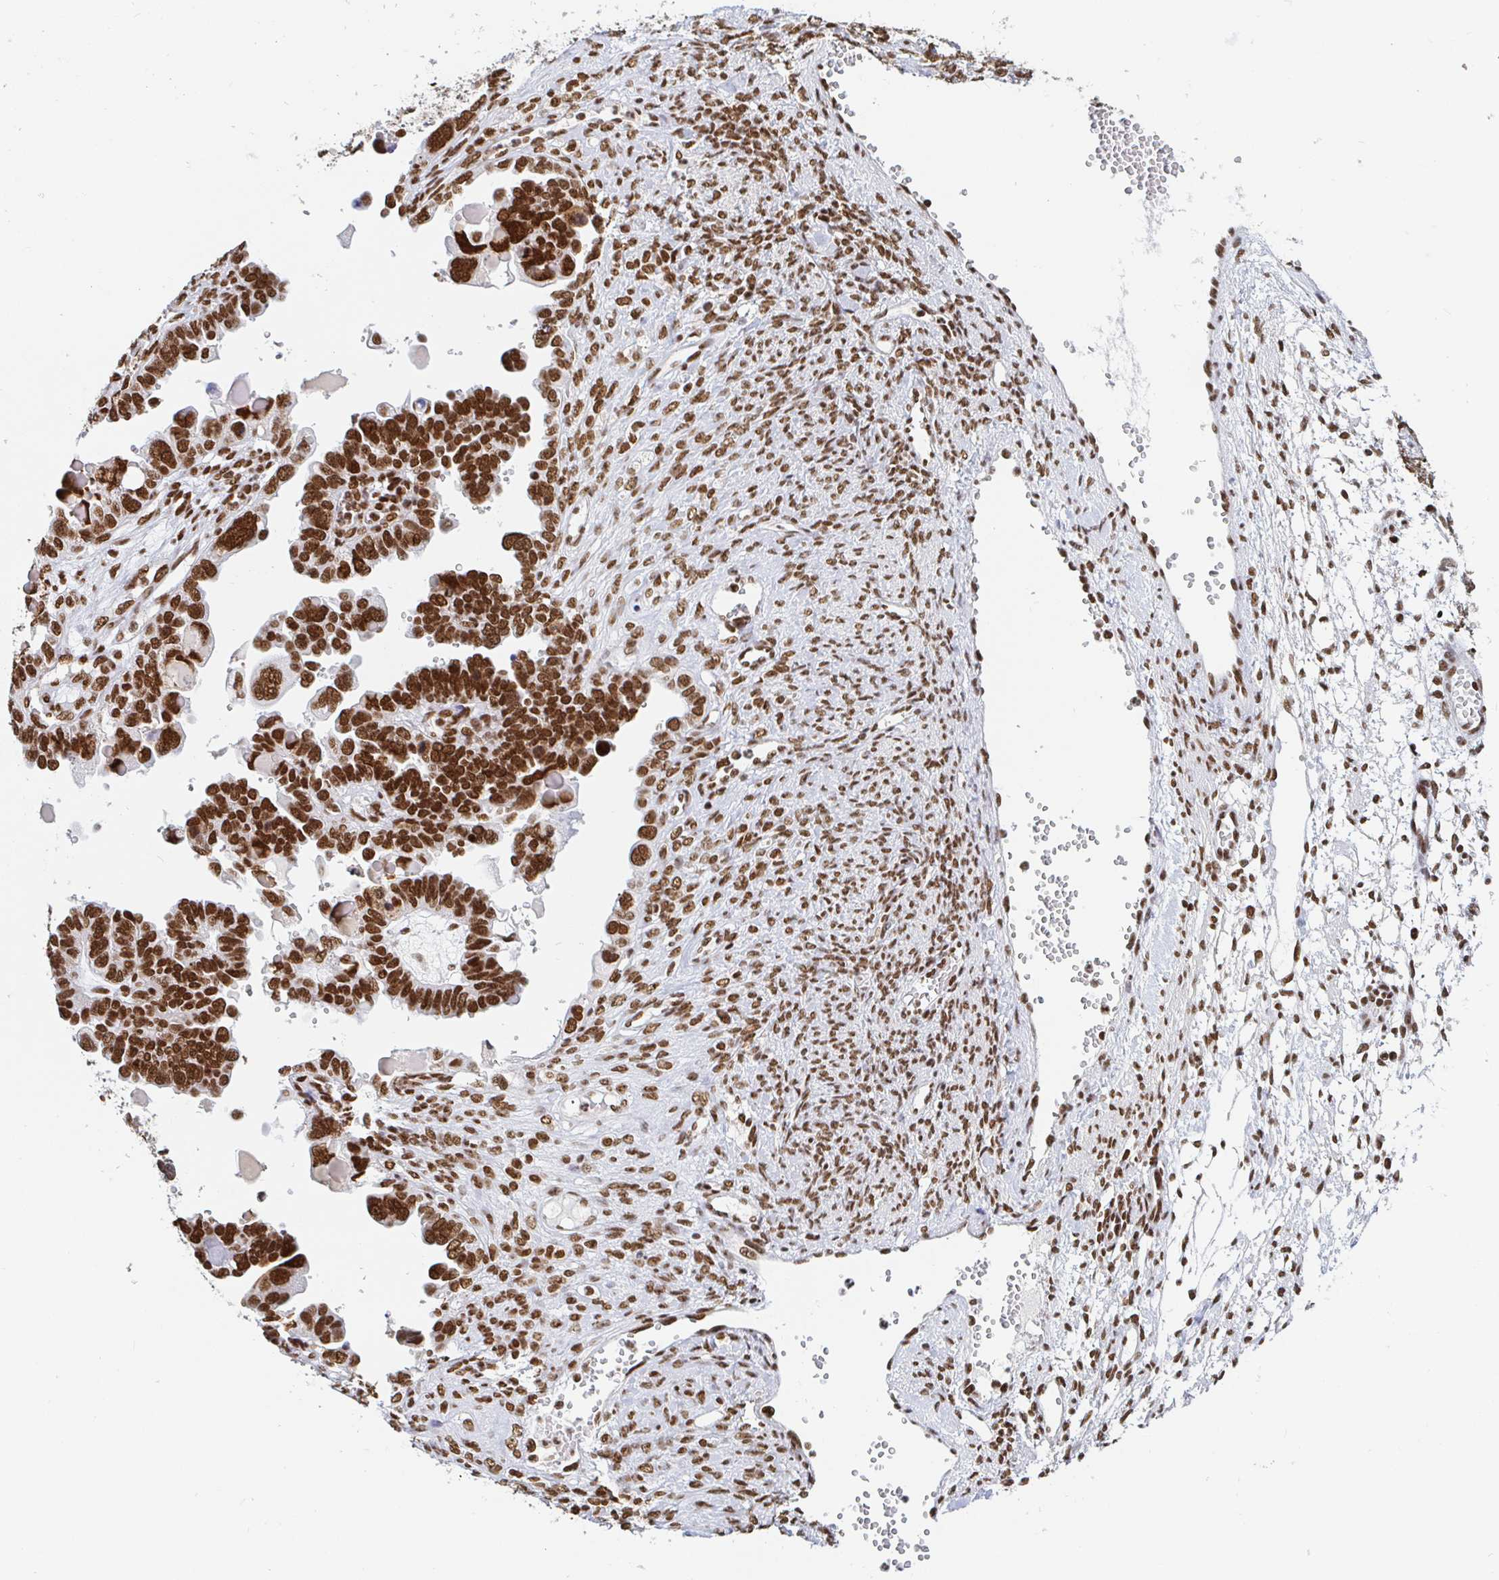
{"staining": {"intensity": "strong", "quantity": ">75%", "location": "nuclear"}, "tissue": "ovarian cancer", "cell_type": "Tumor cells", "image_type": "cancer", "snomed": [{"axis": "morphology", "description": "Cystadenocarcinoma, serous, NOS"}, {"axis": "topography", "description": "Ovary"}], "caption": "Ovarian cancer (serous cystadenocarcinoma) stained with IHC displays strong nuclear expression in approximately >75% of tumor cells.", "gene": "RBMX", "patient": {"sex": "female", "age": 51}}